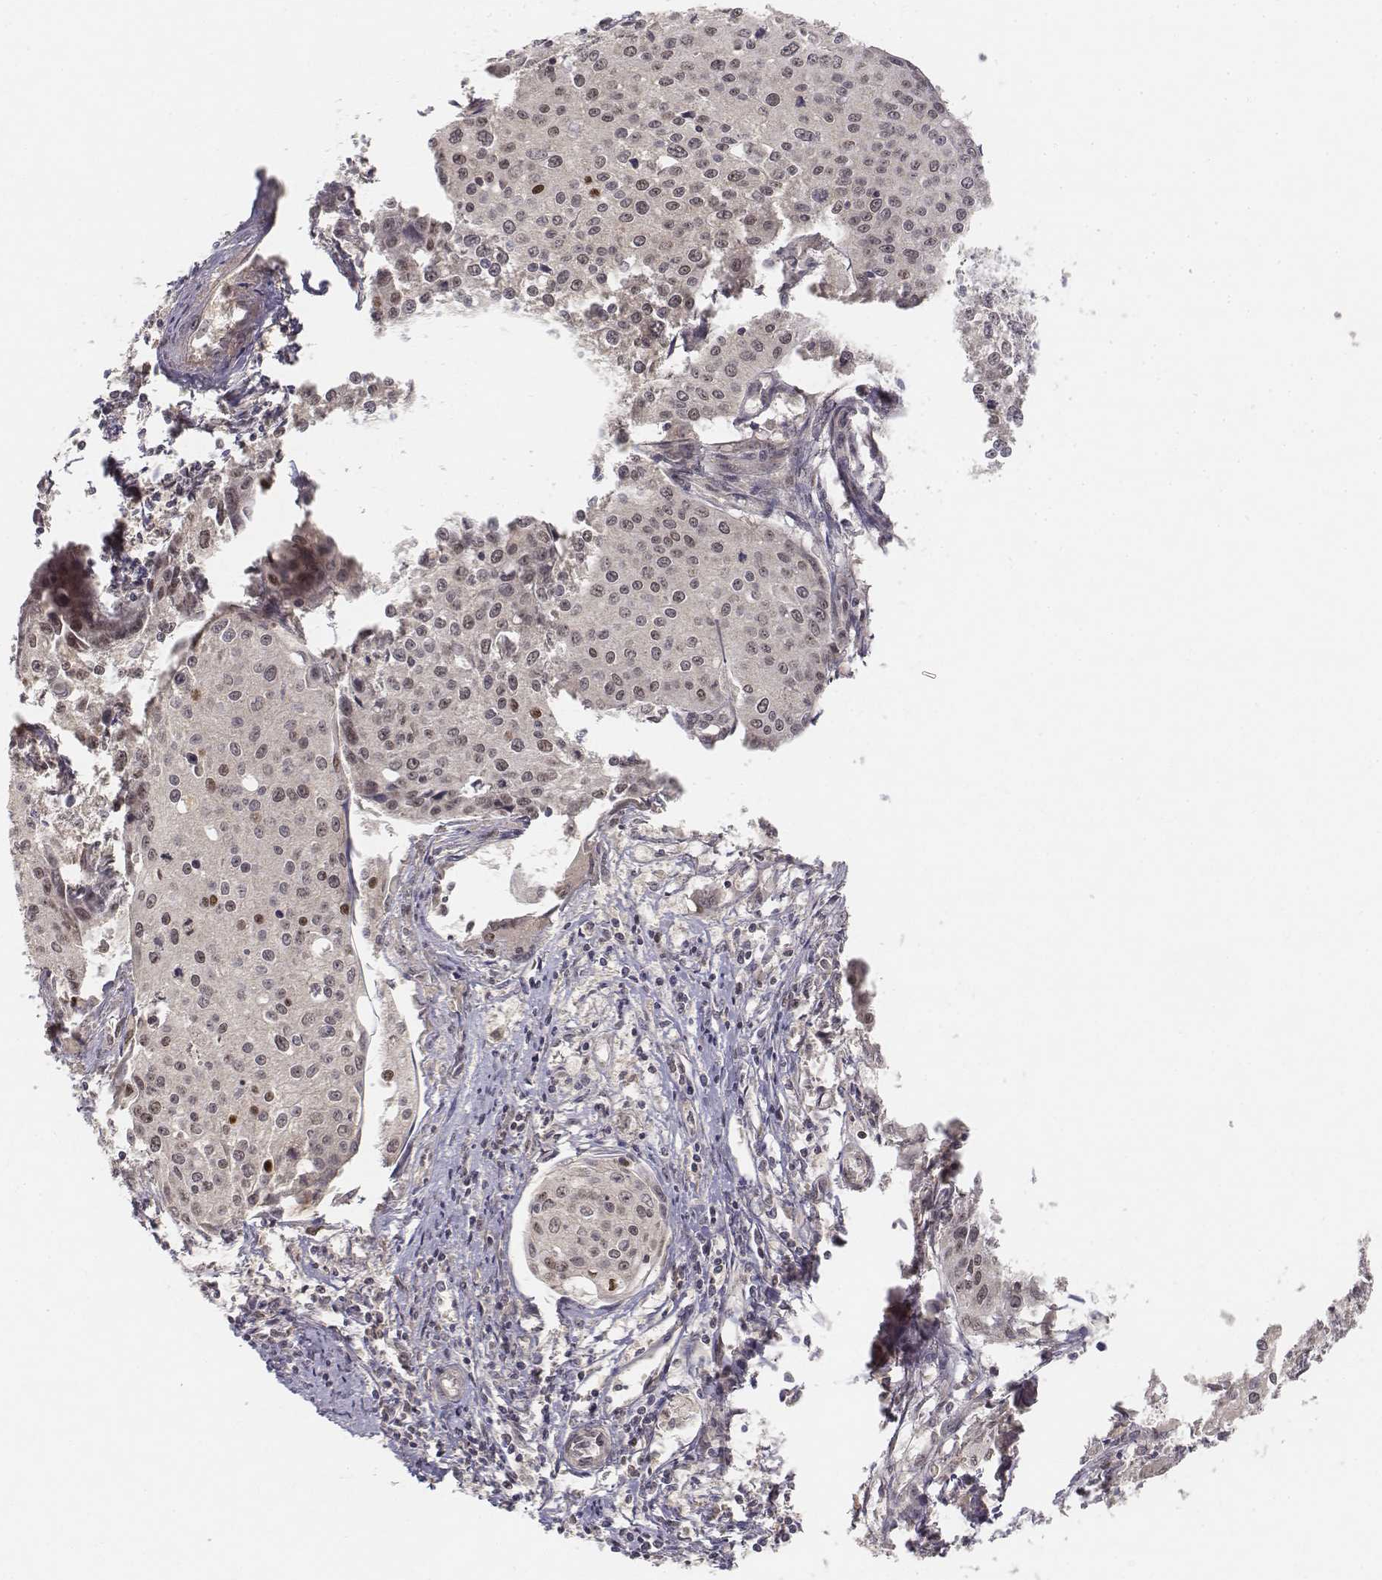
{"staining": {"intensity": "strong", "quantity": "<25%", "location": "nuclear"}, "tissue": "cervical cancer", "cell_type": "Tumor cells", "image_type": "cancer", "snomed": [{"axis": "morphology", "description": "Squamous cell carcinoma, NOS"}, {"axis": "topography", "description": "Cervix"}], "caption": "The photomicrograph exhibits a brown stain indicating the presence of a protein in the nuclear of tumor cells in cervical squamous cell carcinoma.", "gene": "FANCD2", "patient": {"sex": "female", "age": 38}}